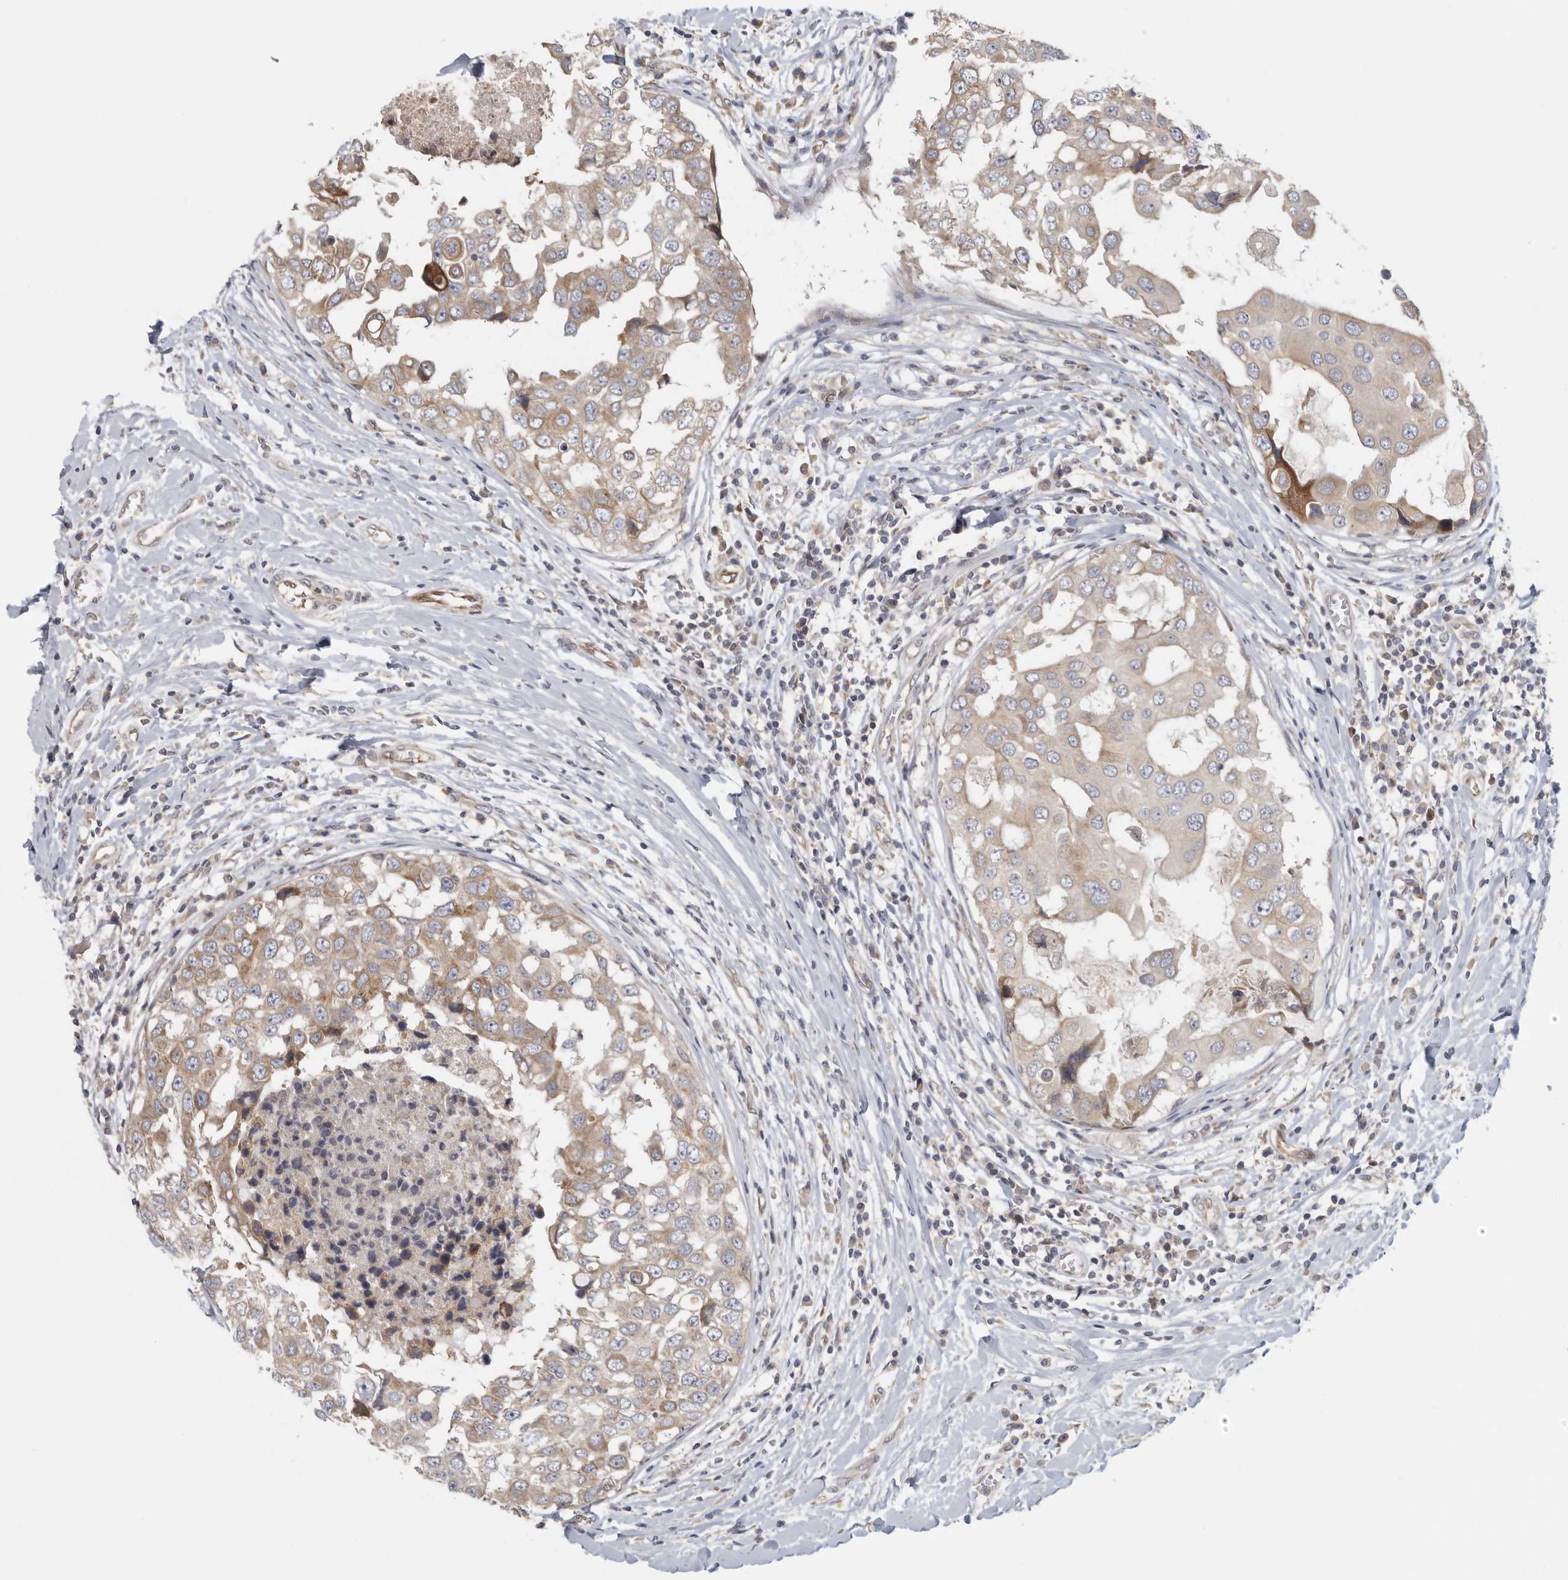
{"staining": {"intensity": "moderate", "quantity": "25%-75%", "location": "cytoplasmic/membranous"}, "tissue": "breast cancer", "cell_type": "Tumor cells", "image_type": "cancer", "snomed": [{"axis": "morphology", "description": "Duct carcinoma"}, {"axis": "topography", "description": "Breast"}], "caption": "There is medium levels of moderate cytoplasmic/membranous expression in tumor cells of breast cancer (invasive ductal carcinoma), as demonstrated by immunohistochemical staining (brown color).", "gene": "BCAP29", "patient": {"sex": "female", "age": 27}}